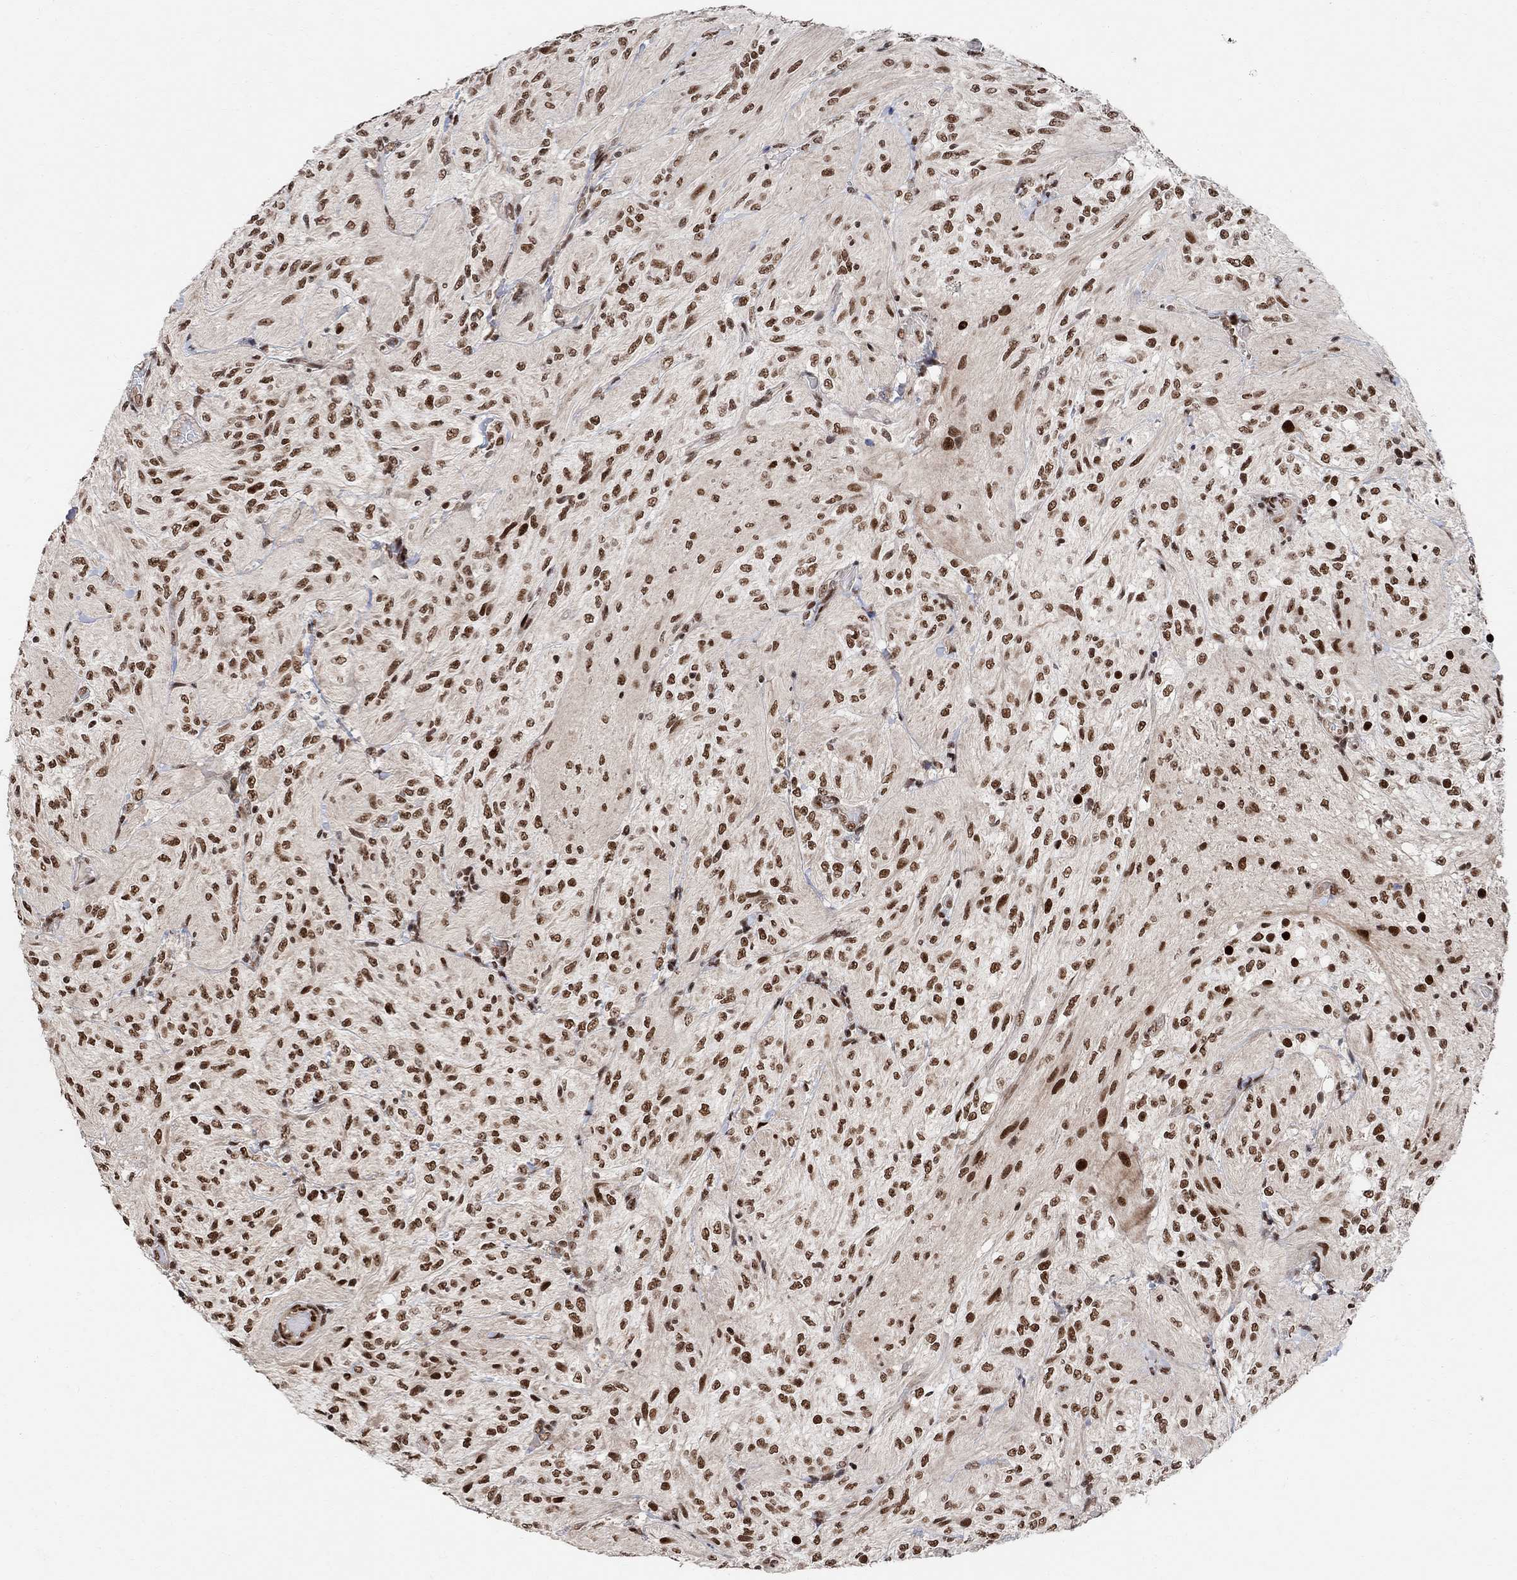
{"staining": {"intensity": "strong", "quantity": ">75%", "location": "nuclear"}, "tissue": "glioma", "cell_type": "Tumor cells", "image_type": "cancer", "snomed": [{"axis": "morphology", "description": "Glioma, malignant, Low grade"}, {"axis": "topography", "description": "Brain"}], "caption": "Malignant glioma (low-grade) stained with DAB (3,3'-diaminobenzidine) immunohistochemistry (IHC) demonstrates high levels of strong nuclear positivity in approximately >75% of tumor cells. The staining is performed using DAB brown chromogen to label protein expression. The nuclei are counter-stained blue using hematoxylin.", "gene": "E4F1", "patient": {"sex": "male", "age": 3}}